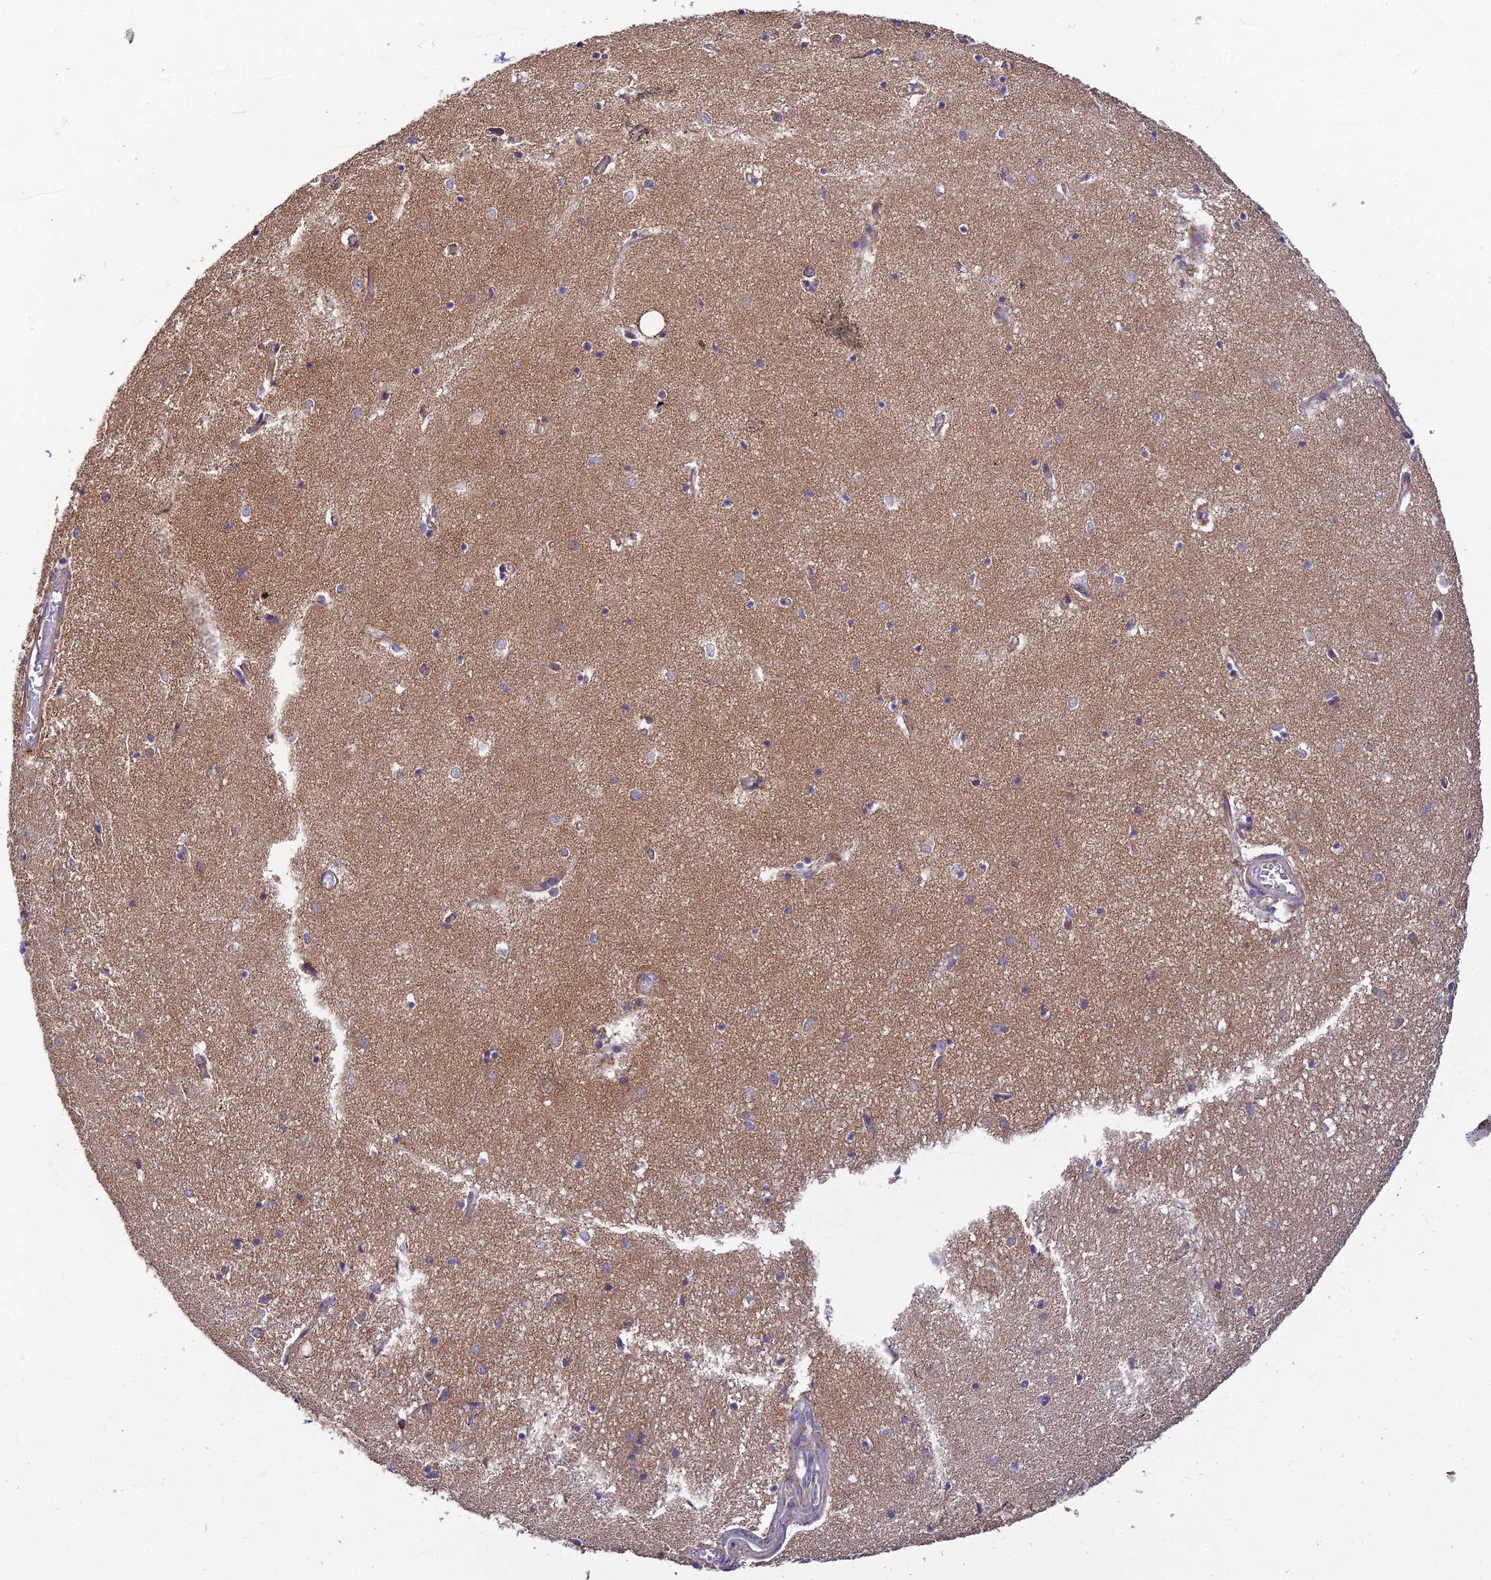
{"staining": {"intensity": "weak", "quantity": "<25%", "location": "cytoplasmic/membranous"}, "tissue": "hippocampus", "cell_type": "Glial cells", "image_type": "normal", "snomed": [{"axis": "morphology", "description": "Normal tissue, NOS"}, {"axis": "topography", "description": "Hippocampus"}], "caption": "IHC image of normal hippocampus stained for a protein (brown), which displays no expression in glial cells. (DAB IHC visualized using brightfield microscopy, high magnification).", "gene": "PODNL1", "patient": {"sex": "female", "age": 64}}